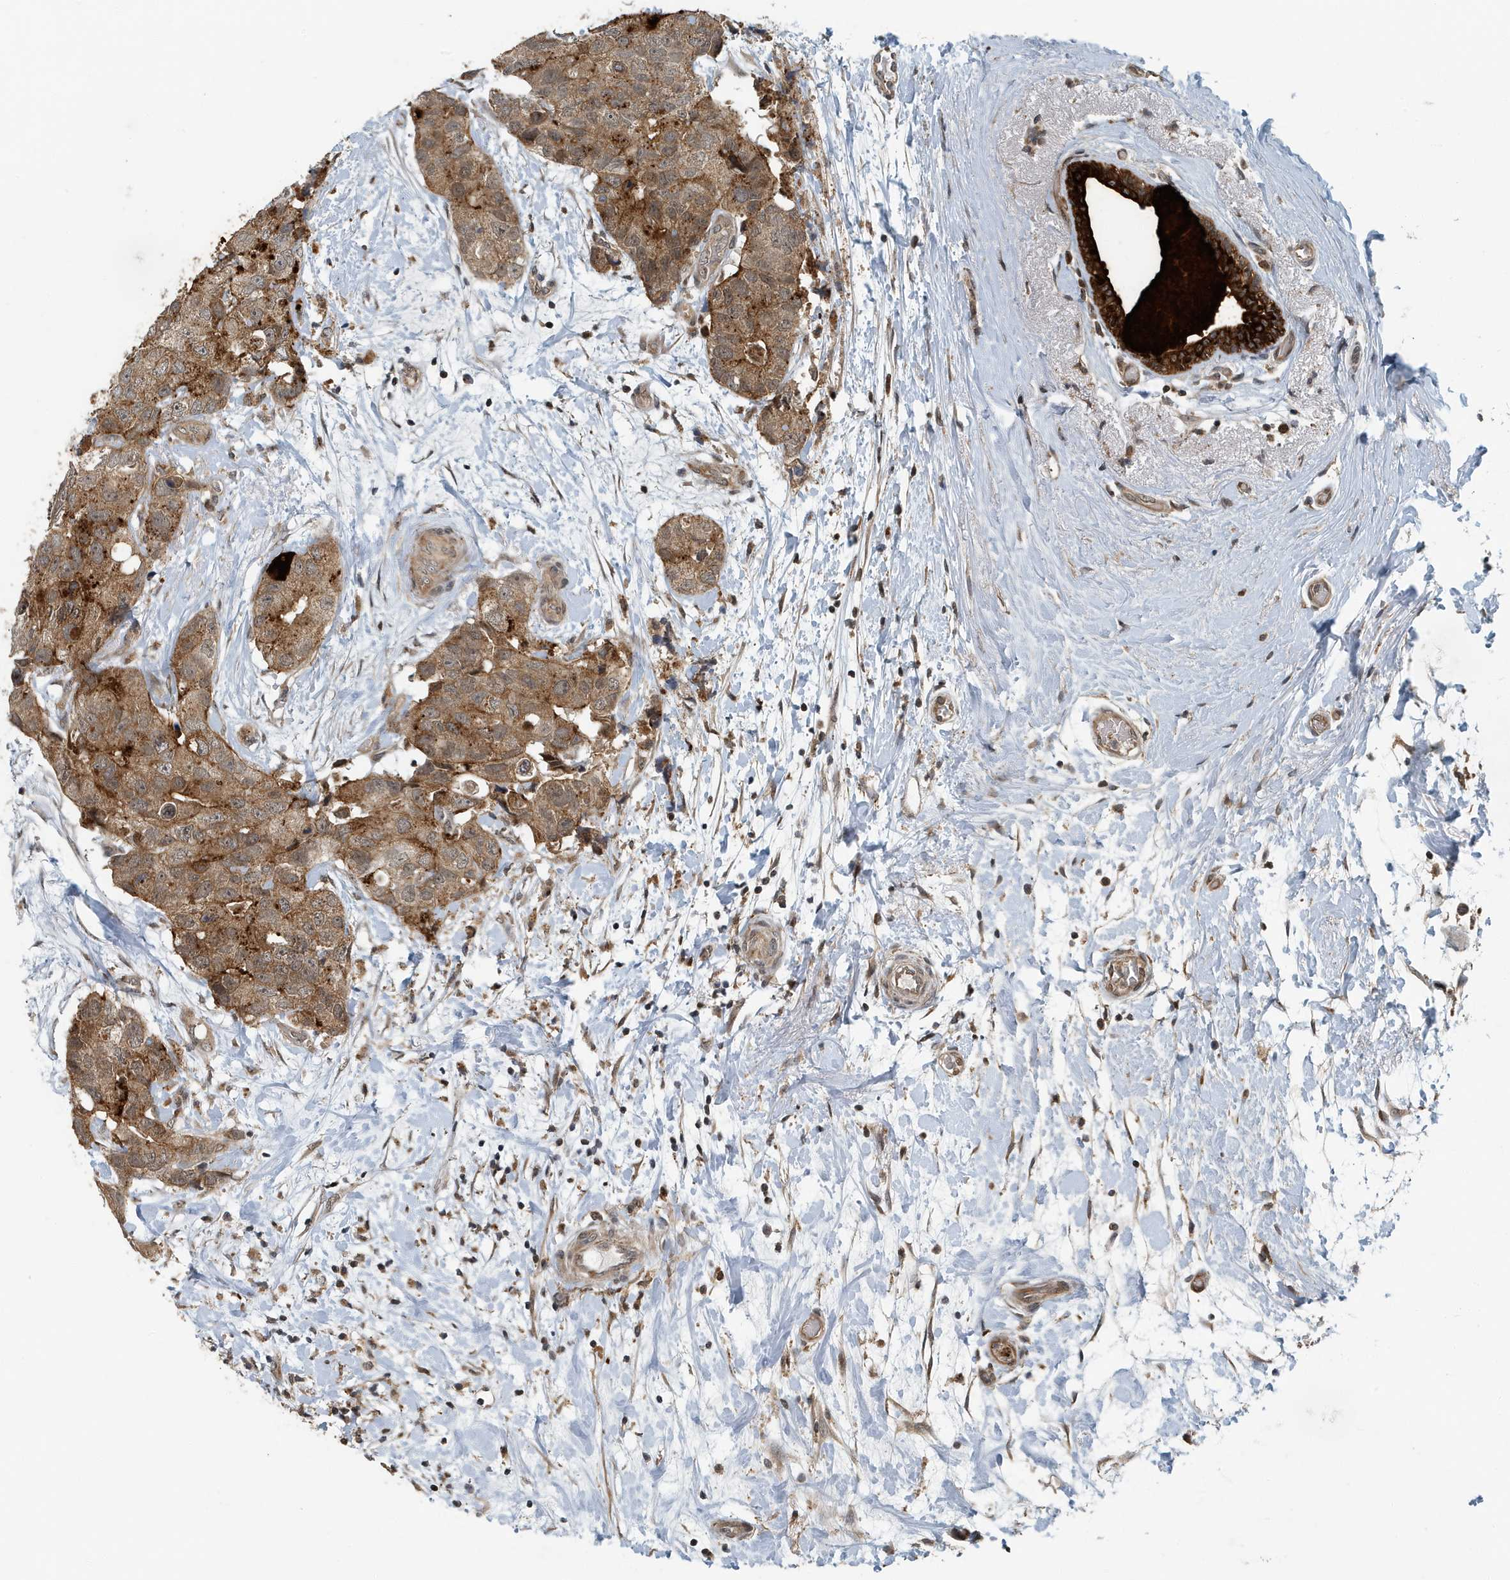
{"staining": {"intensity": "moderate", "quantity": ">75%", "location": "cytoplasmic/membranous"}, "tissue": "breast cancer", "cell_type": "Tumor cells", "image_type": "cancer", "snomed": [{"axis": "morphology", "description": "Duct carcinoma"}, {"axis": "topography", "description": "Breast"}], "caption": "Breast cancer (invasive ductal carcinoma) was stained to show a protein in brown. There is medium levels of moderate cytoplasmic/membranous expression in approximately >75% of tumor cells.", "gene": "KIF15", "patient": {"sex": "female", "age": 62}}